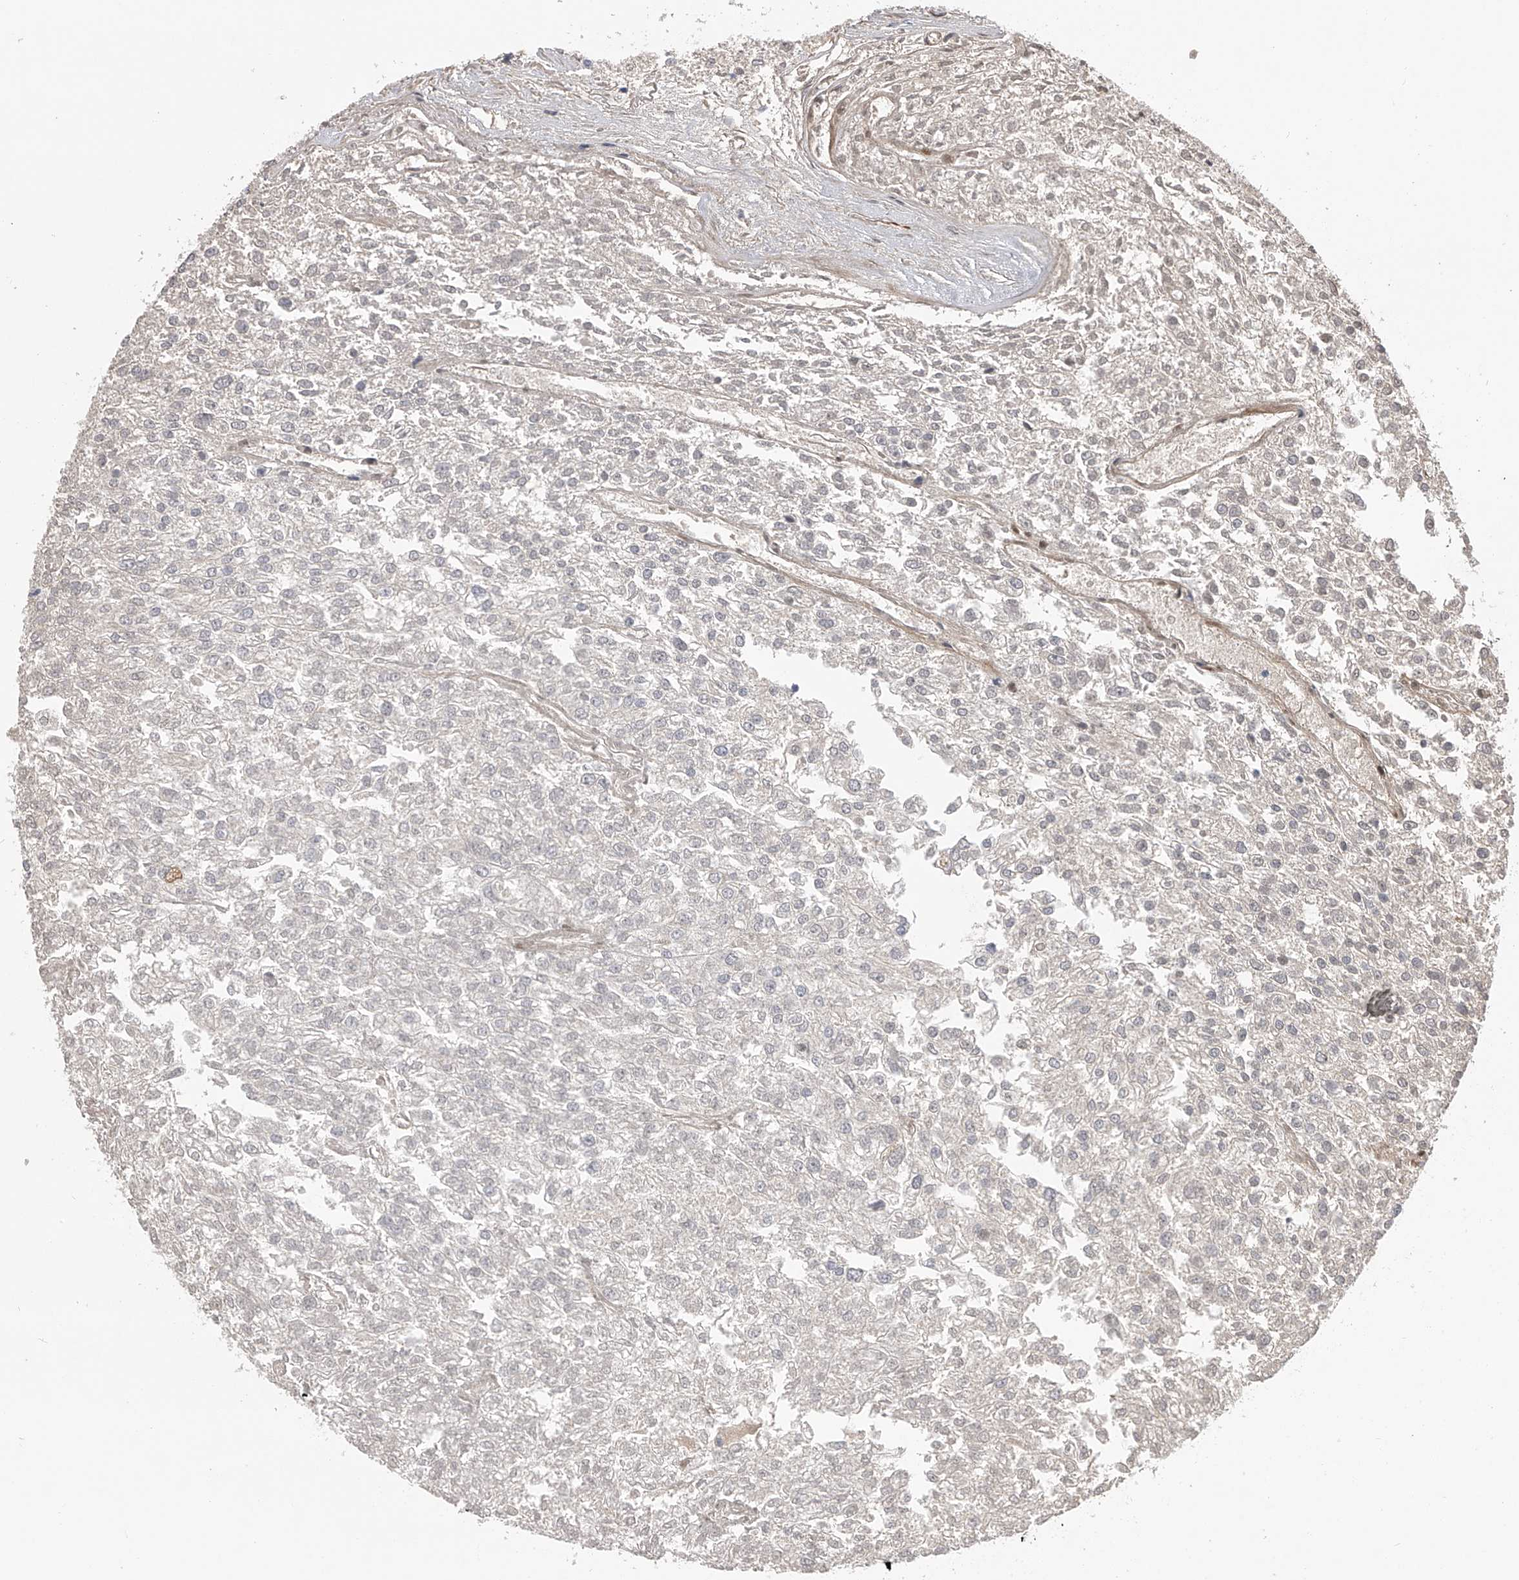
{"staining": {"intensity": "negative", "quantity": "none", "location": "none"}, "tissue": "renal cancer", "cell_type": "Tumor cells", "image_type": "cancer", "snomed": [{"axis": "morphology", "description": "Adenocarcinoma, NOS"}, {"axis": "topography", "description": "Kidney"}], "caption": "Tumor cells show no significant protein expression in adenocarcinoma (renal). (DAB IHC with hematoxylin counter stain).", "gene": "MDN1", "patient": {"sex": "female", "age": 54}}